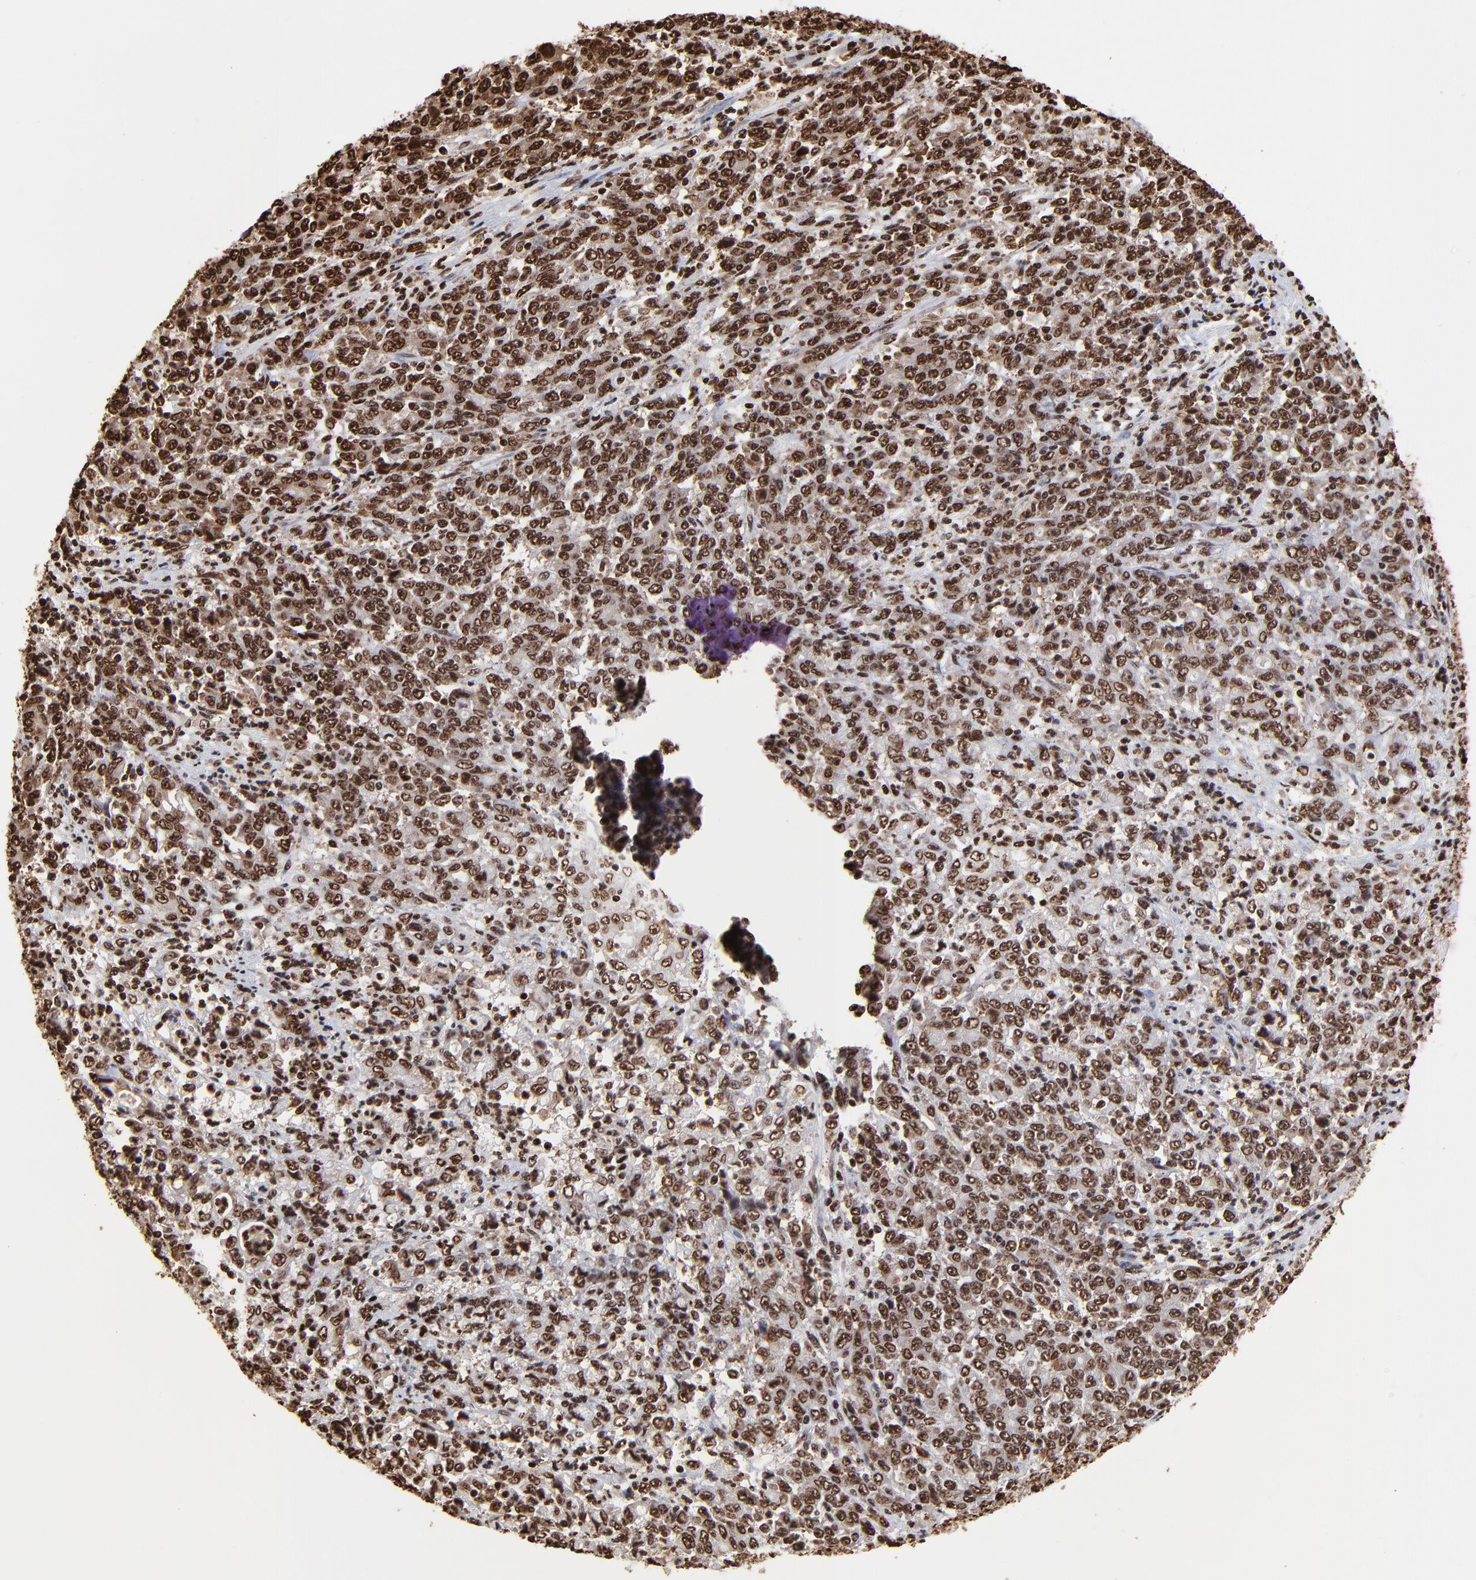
{"staining": {"intensity": "strong", "quantity": ">75%", "location": "cytoplasmic/membranous,nuclear"}, "tissue": "stomach cancer", "cell_type": "Tumor cells", "image_type": "cancer", "snomed": [{"axis": "morphology", "description": "Adenocarcinoma, NOS"}, {"axis": "topography", "description": "Stomach, lower"}], "caption": "IHC image of neoplastic tissue: adenocarcinoma (stomach) stained using immunohistochemistry (IHC) demonstrates high levels of strong protein expression localized specifically in the cytoplasmic/membranous and nuclear of tumor cells, appearing as a cytoplasmic/membranous and nuclear brown color.", "gene": "ZNF544", "patient": {"sex": "female", "age": 71}}